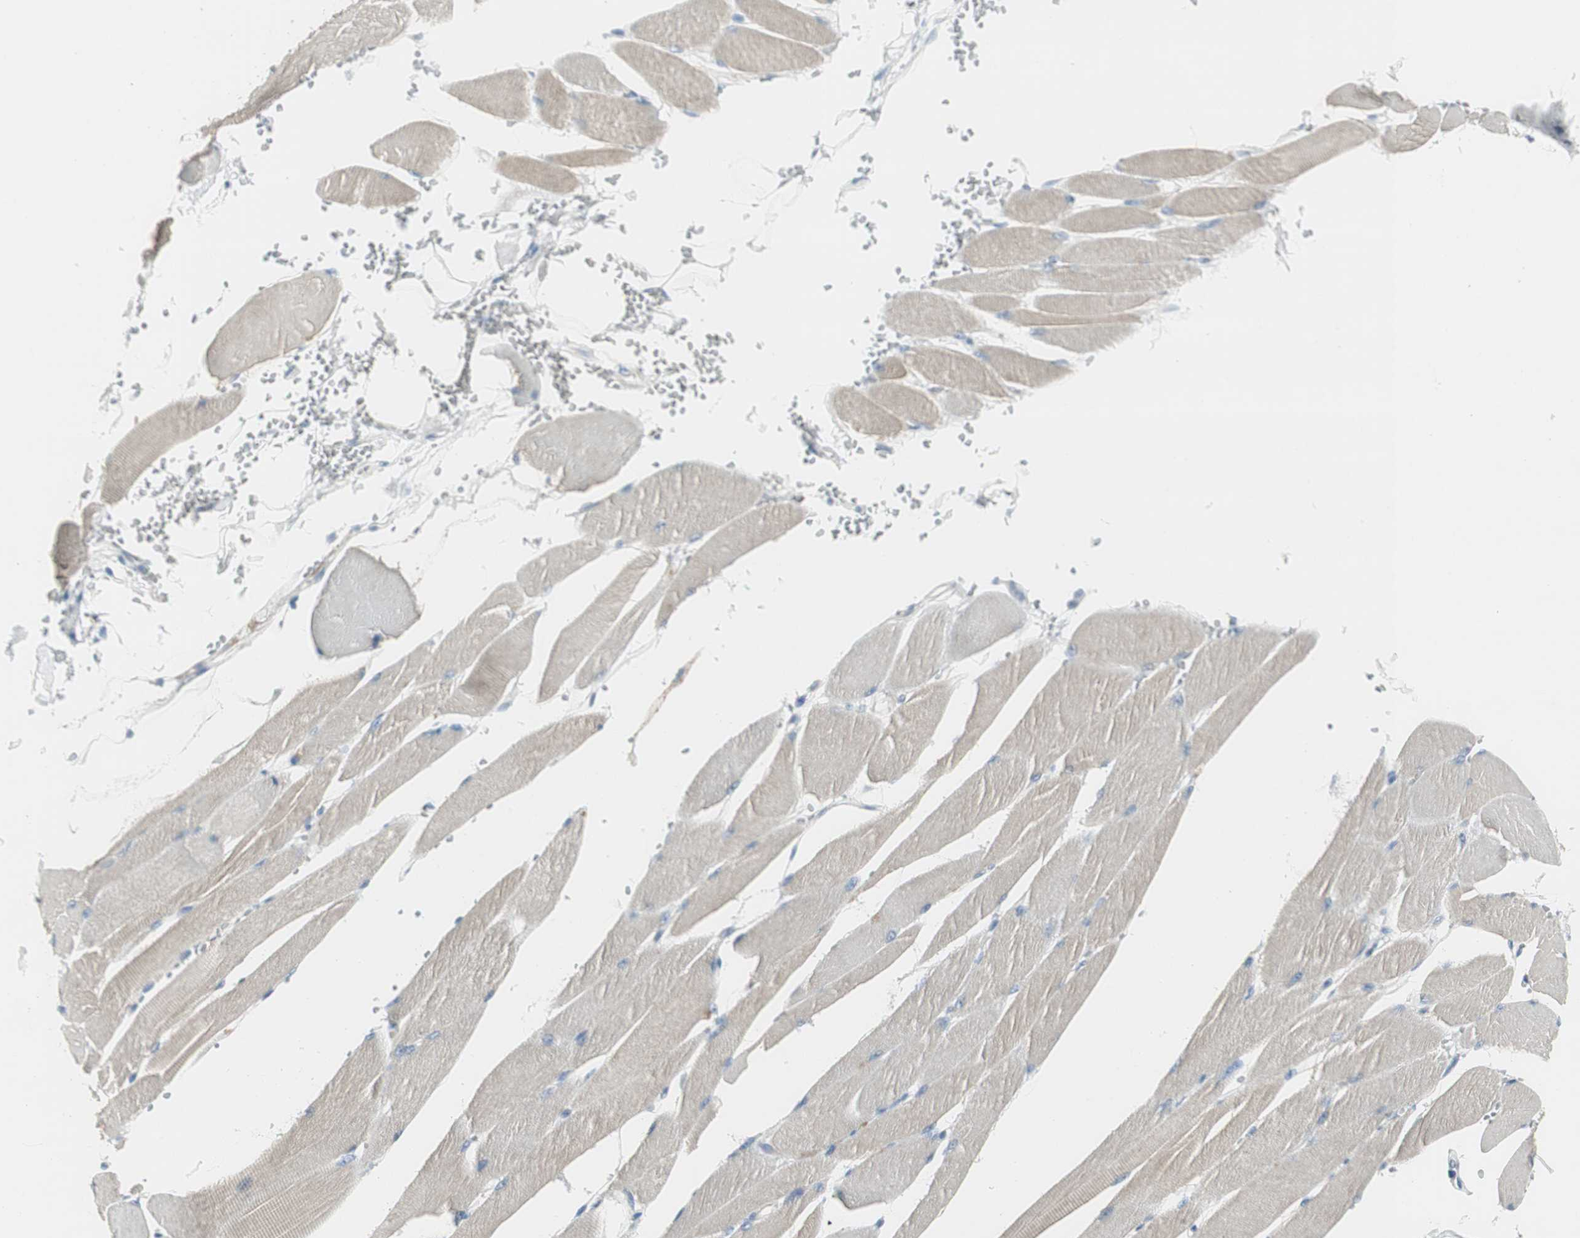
{"staining": {"intensity": "weak", "quantity": ">75%", "location": "cytoplasmic/membranous"}, "tissue": "skeletal muscle", "cell_type": "Myocytes", "image_type": "normal", "snomed": [{"axis": "morphology", "description": "Normal tissue, NOS"}, {"axis": "topography", "description": "Skeletal muscle"}, {"axis": "topography", "description": "Oral tissue"}, {"axis": "topography", "description": "Peripheral nerve tissue"}], "caption": "A brown stain highlights weak cytoplasmic/membranous staining of a protein in myocytes of unremarkable skeletal muscle. Immunohistochemistry stains the protein in brown and the nuclei are stained blue.", "gene": "EVA1A", "patient": {"sex": "female", "age": 84}}